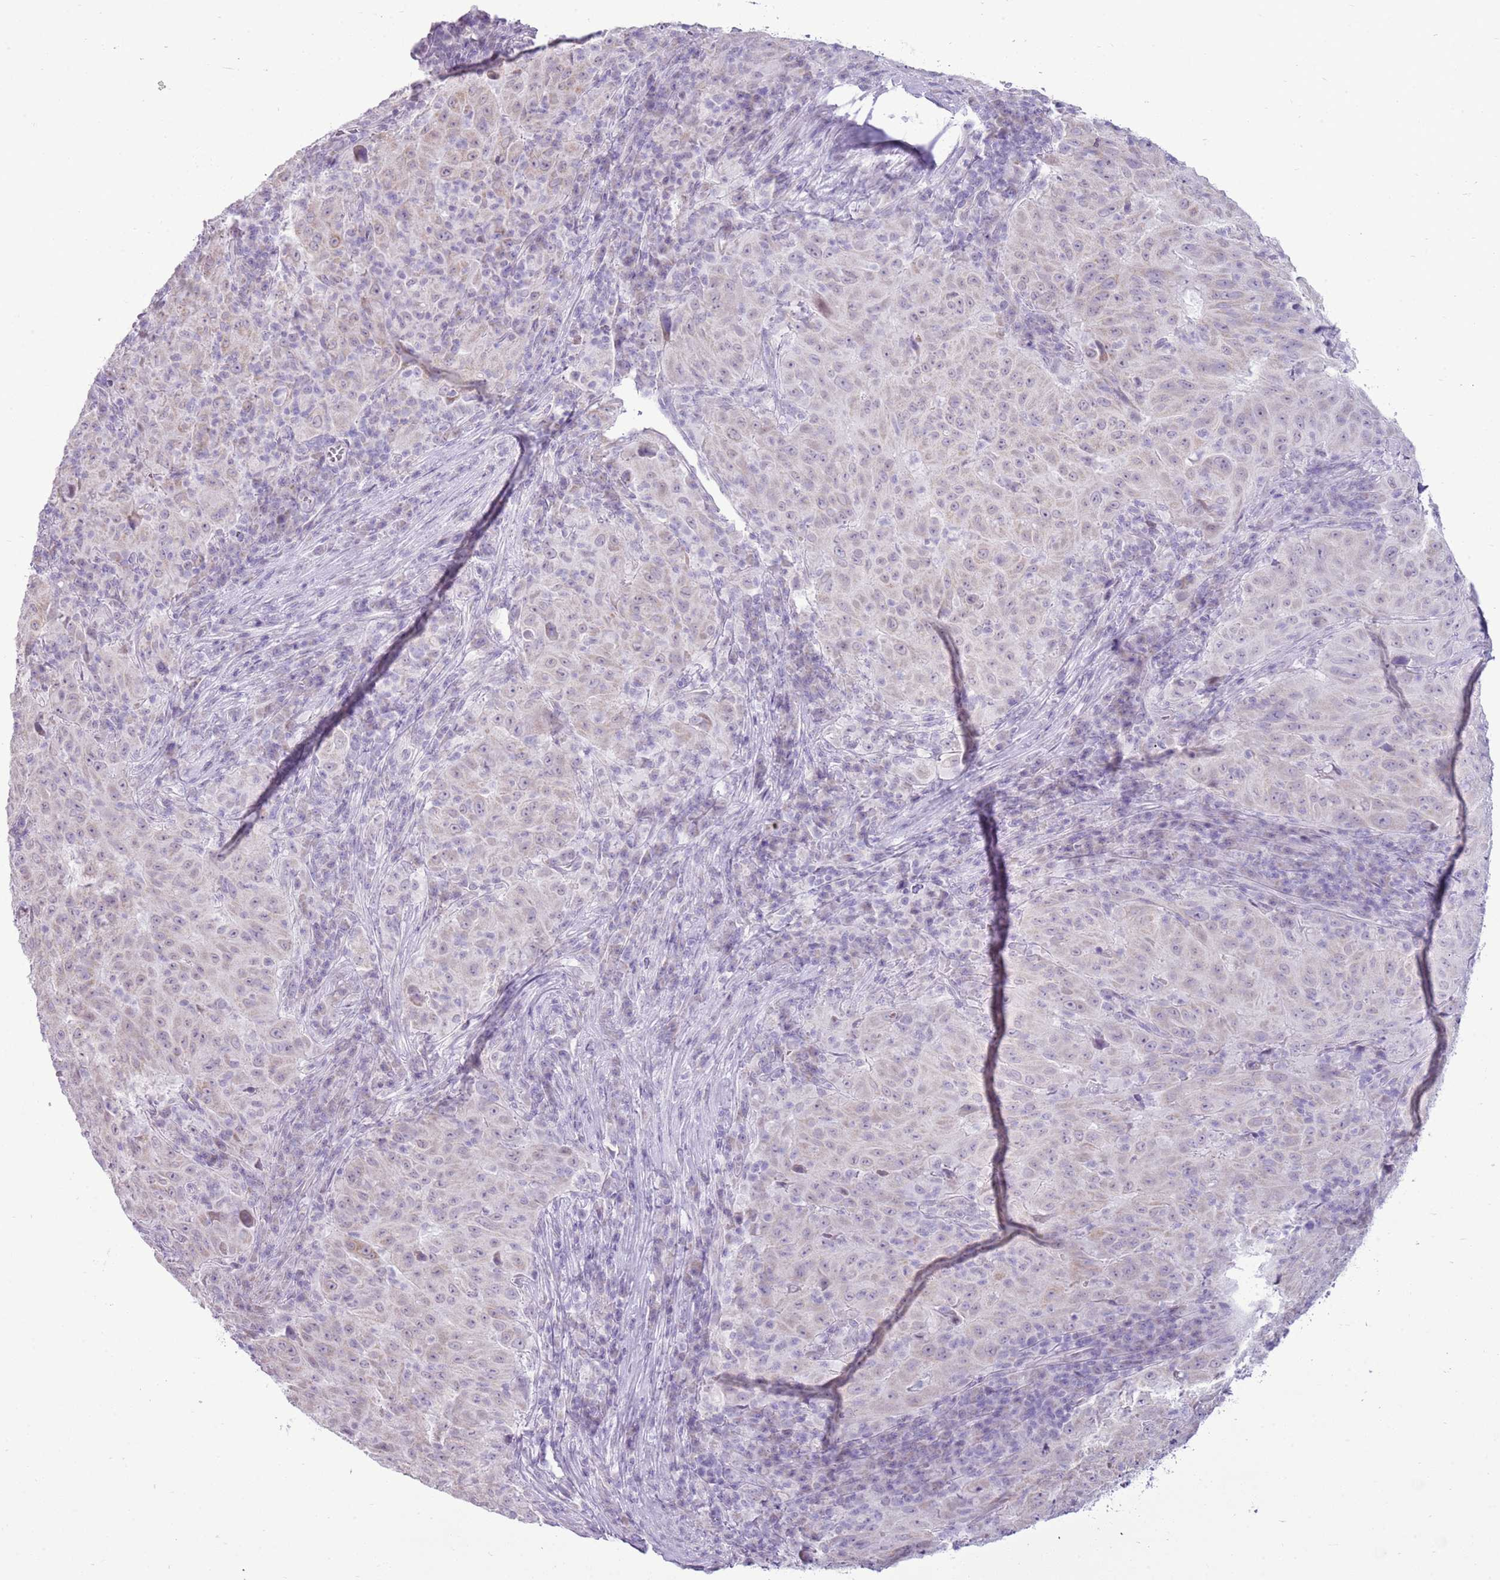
{"staining": {"intensity": "weak", "quantity": "25%-75%", "location": "cytoplasmic/membranous"}, "tissue": "pancreatic cancer", "cell_type": "Tumor cells", "image_type": "cancer", "snomed": [{"axis": "morphology", "description": "Adenocarcinoma, NOS"}, {"axis": "topography", "description": "Pancreas"}], "caption": "Pancreatic adenocarcinoma stained with immunohistochemistry shows weak cytoplasmic/membranous positivity in approximately 25%-75% of tumor cells.", "gene": "RPL3L", "patient": {"sex": "male", "age": 63}}